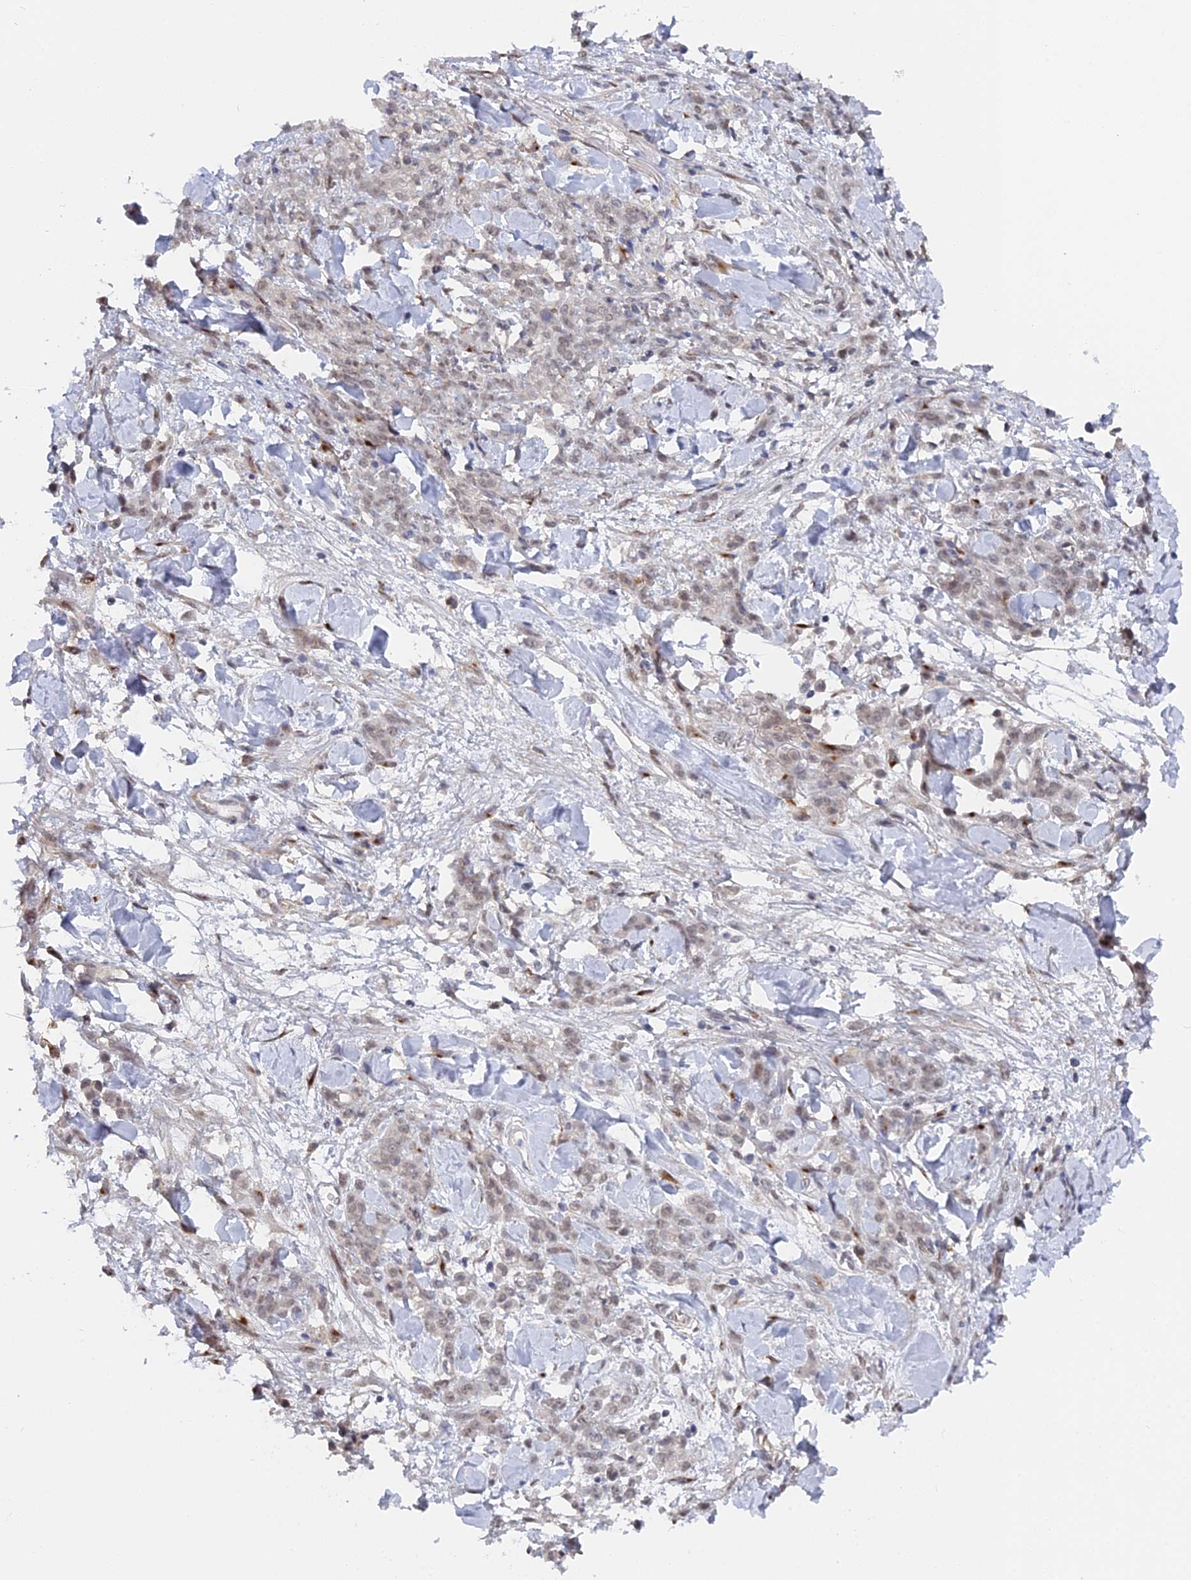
{"staining": {"intensity": "weak", "quantity": "25%-75%", "location": "nuclear"}, "tissue": "stomach cancer", "cell_type": "Tumor cells", "image_type": "cancer", "snomed": [{"axis": "morphology", "description": "Normal tissue, NOS"}, {"axis": "morphology", "description": "Adenocarcinoma, NOS"}, {"axis": "topography", "description": "Stomach"}], "caption": "High-magnification brightfield microscopy of stomach adenocarcinoma stained with DAB (3,3'-diaminobenzidine) (brown) and counterstained with hematoxylin (blue). tumor cells exhibit weak nuclear positivity is present in approximately25%-75% of cells. (Stains: DAB in brown, nuclei in blue, Microscopy: brightfield microscopy at high magnification).", "gene": "CCDC85A", "patient": {"sex": "male", "age": 82}}